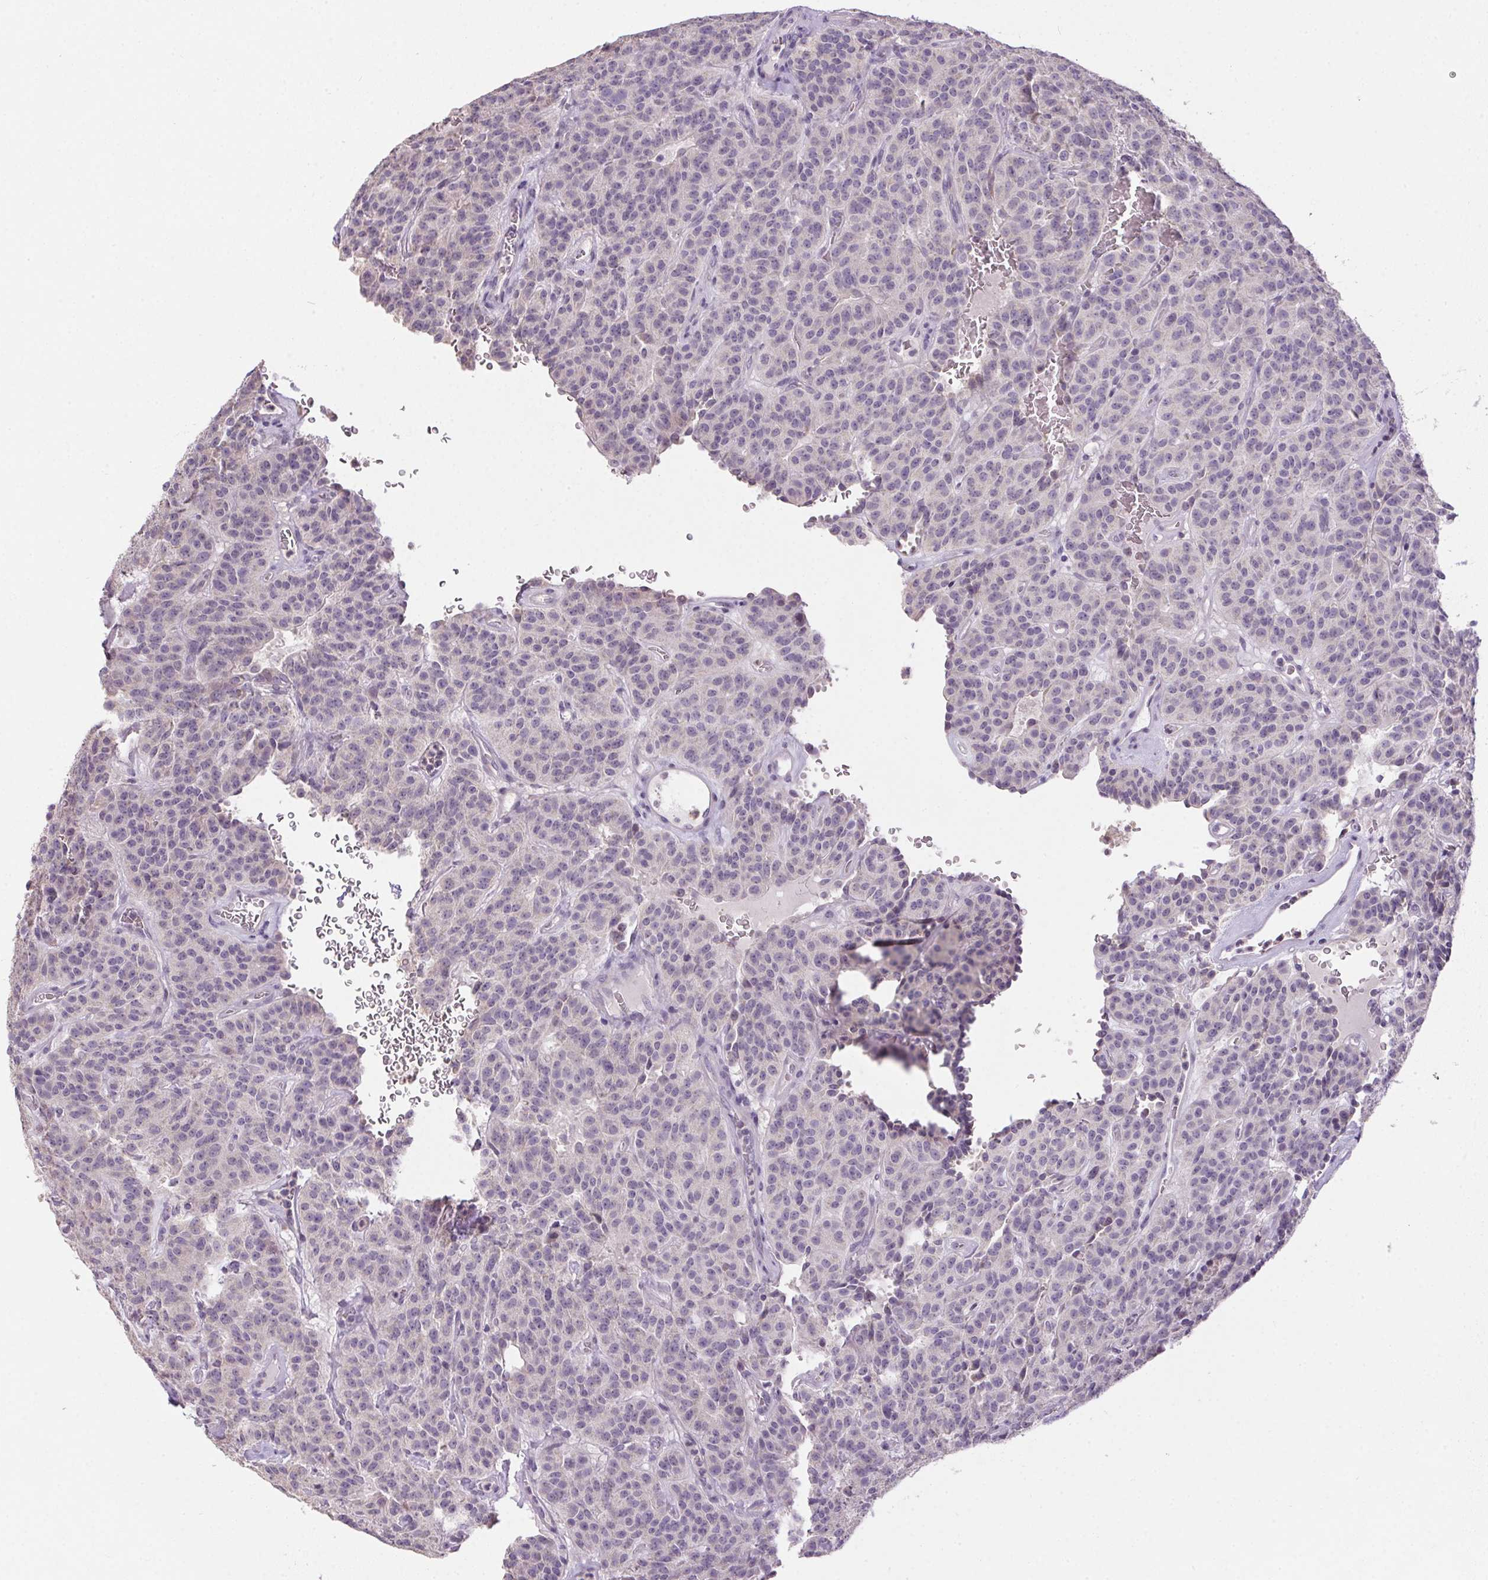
{"staining": {"intensity": "negative", "quantity": "none", "location": "none"}, "tissue": "carcinoid", "cell_type": "Tumor cells", "image_type": "cancer", "snomed": [{"axis": "morphology", "description": "Carcinoid, malignant, NOS"}, {"axis": "topography", "description": "Lung"}], "caption": "This is an immunohistochemistry micrograph of human carcinoid. There is no staining in tumor cells.", "gene": "SPACA9", "patient": {"sex": "female", "age": 61}}